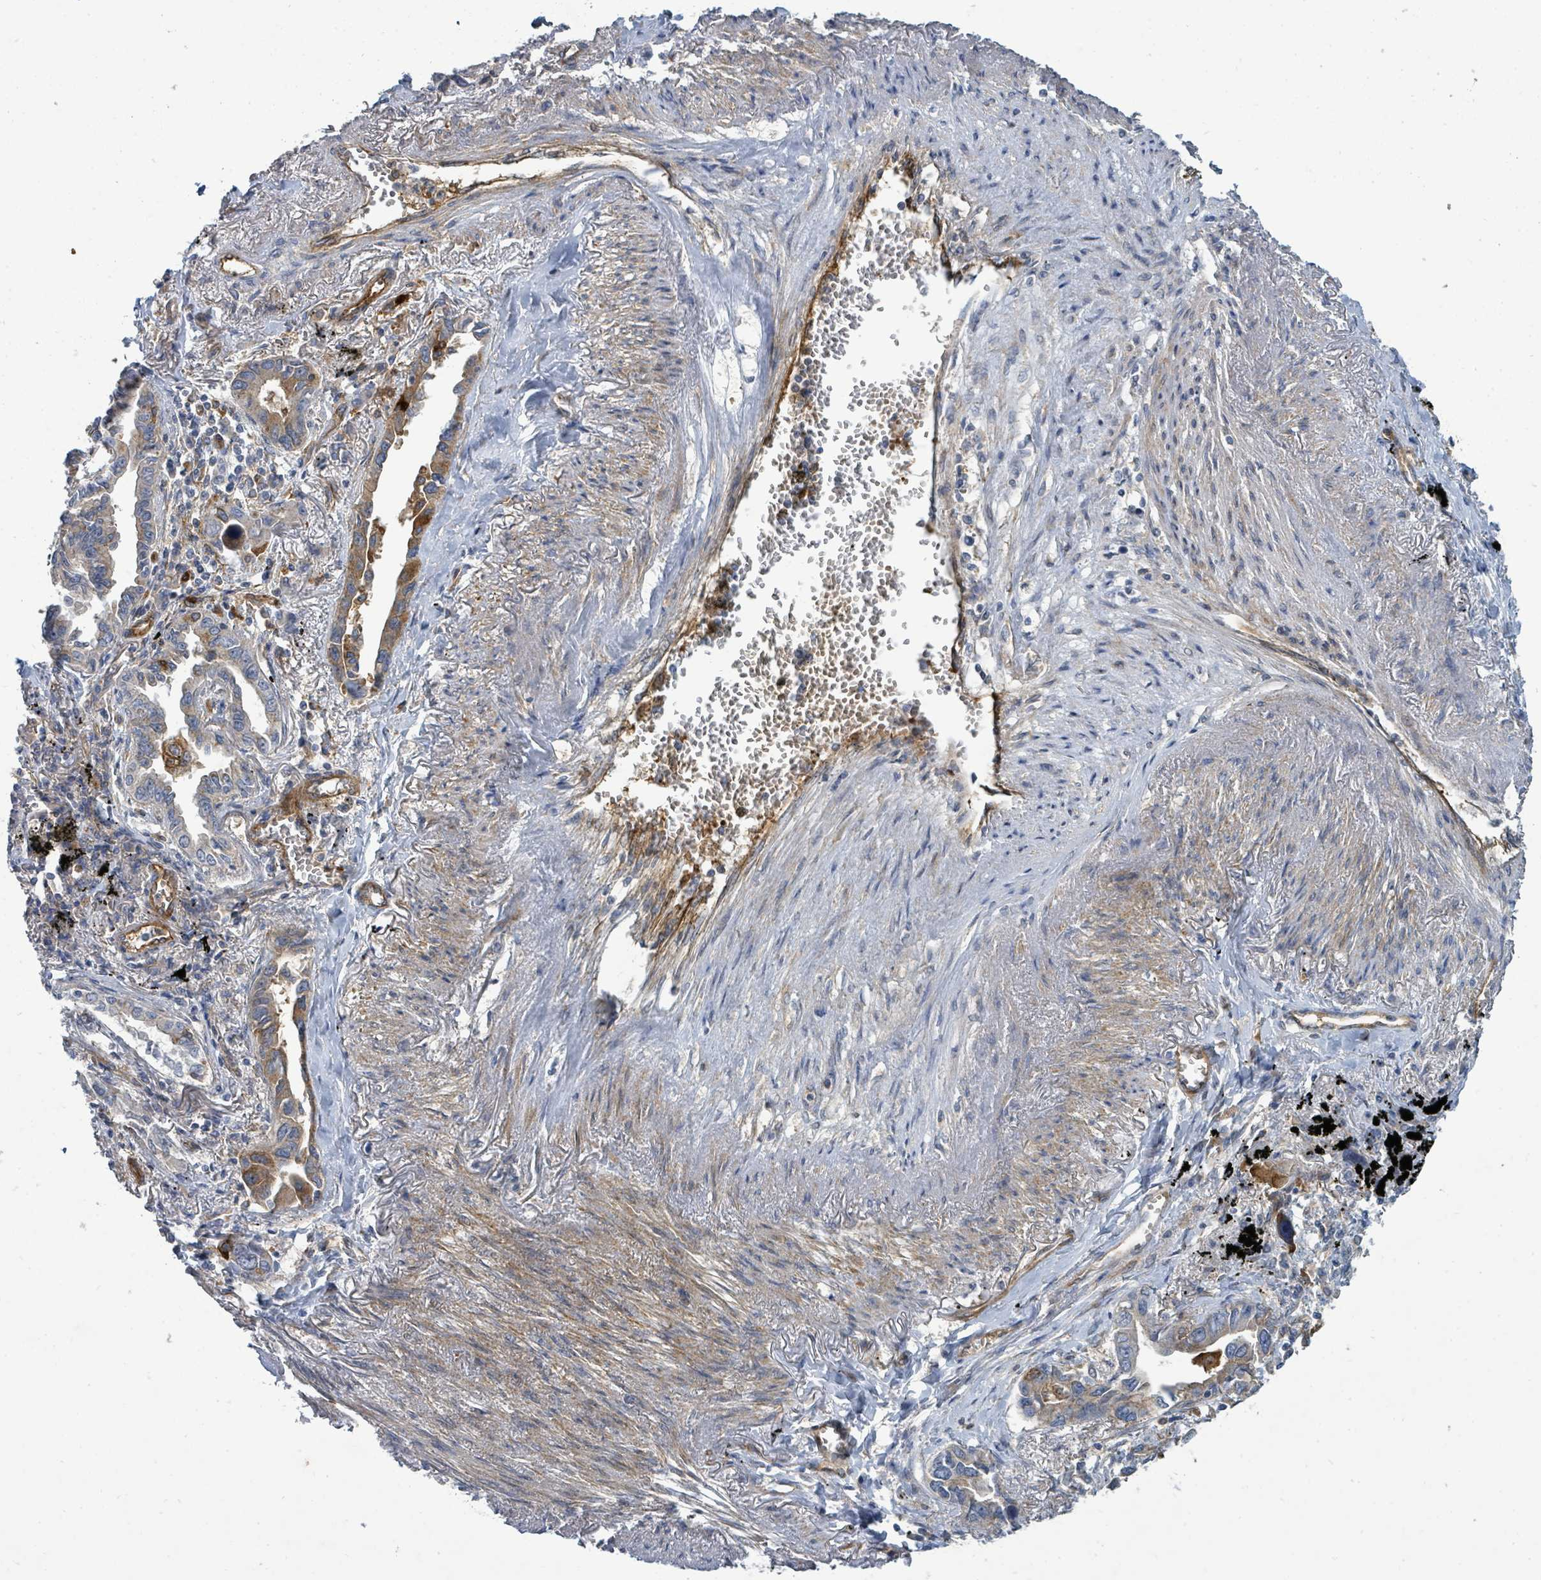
{"staining": {"intensity": "moderate", "quantity": "<25%", "location": "cytoplasmic/membranous"}, "tissue": "lung cancer", "cell_type": "Tumor cells", "image_type": "cancer", "snomed": [{"axis": "morphology", "description": "Adenocarcinoma, NOS"}, {"axis": "topography", "description": "Lung"}], "caption": "There is low levels of moderate cytoplasmic/membranous positivity in tumor cells of lung adenocarcinoma, as demonstrated by immunohistochemical staining (brown color).", "gene": "IFIT1", "patient": {"sex": "male", "age": 67}}